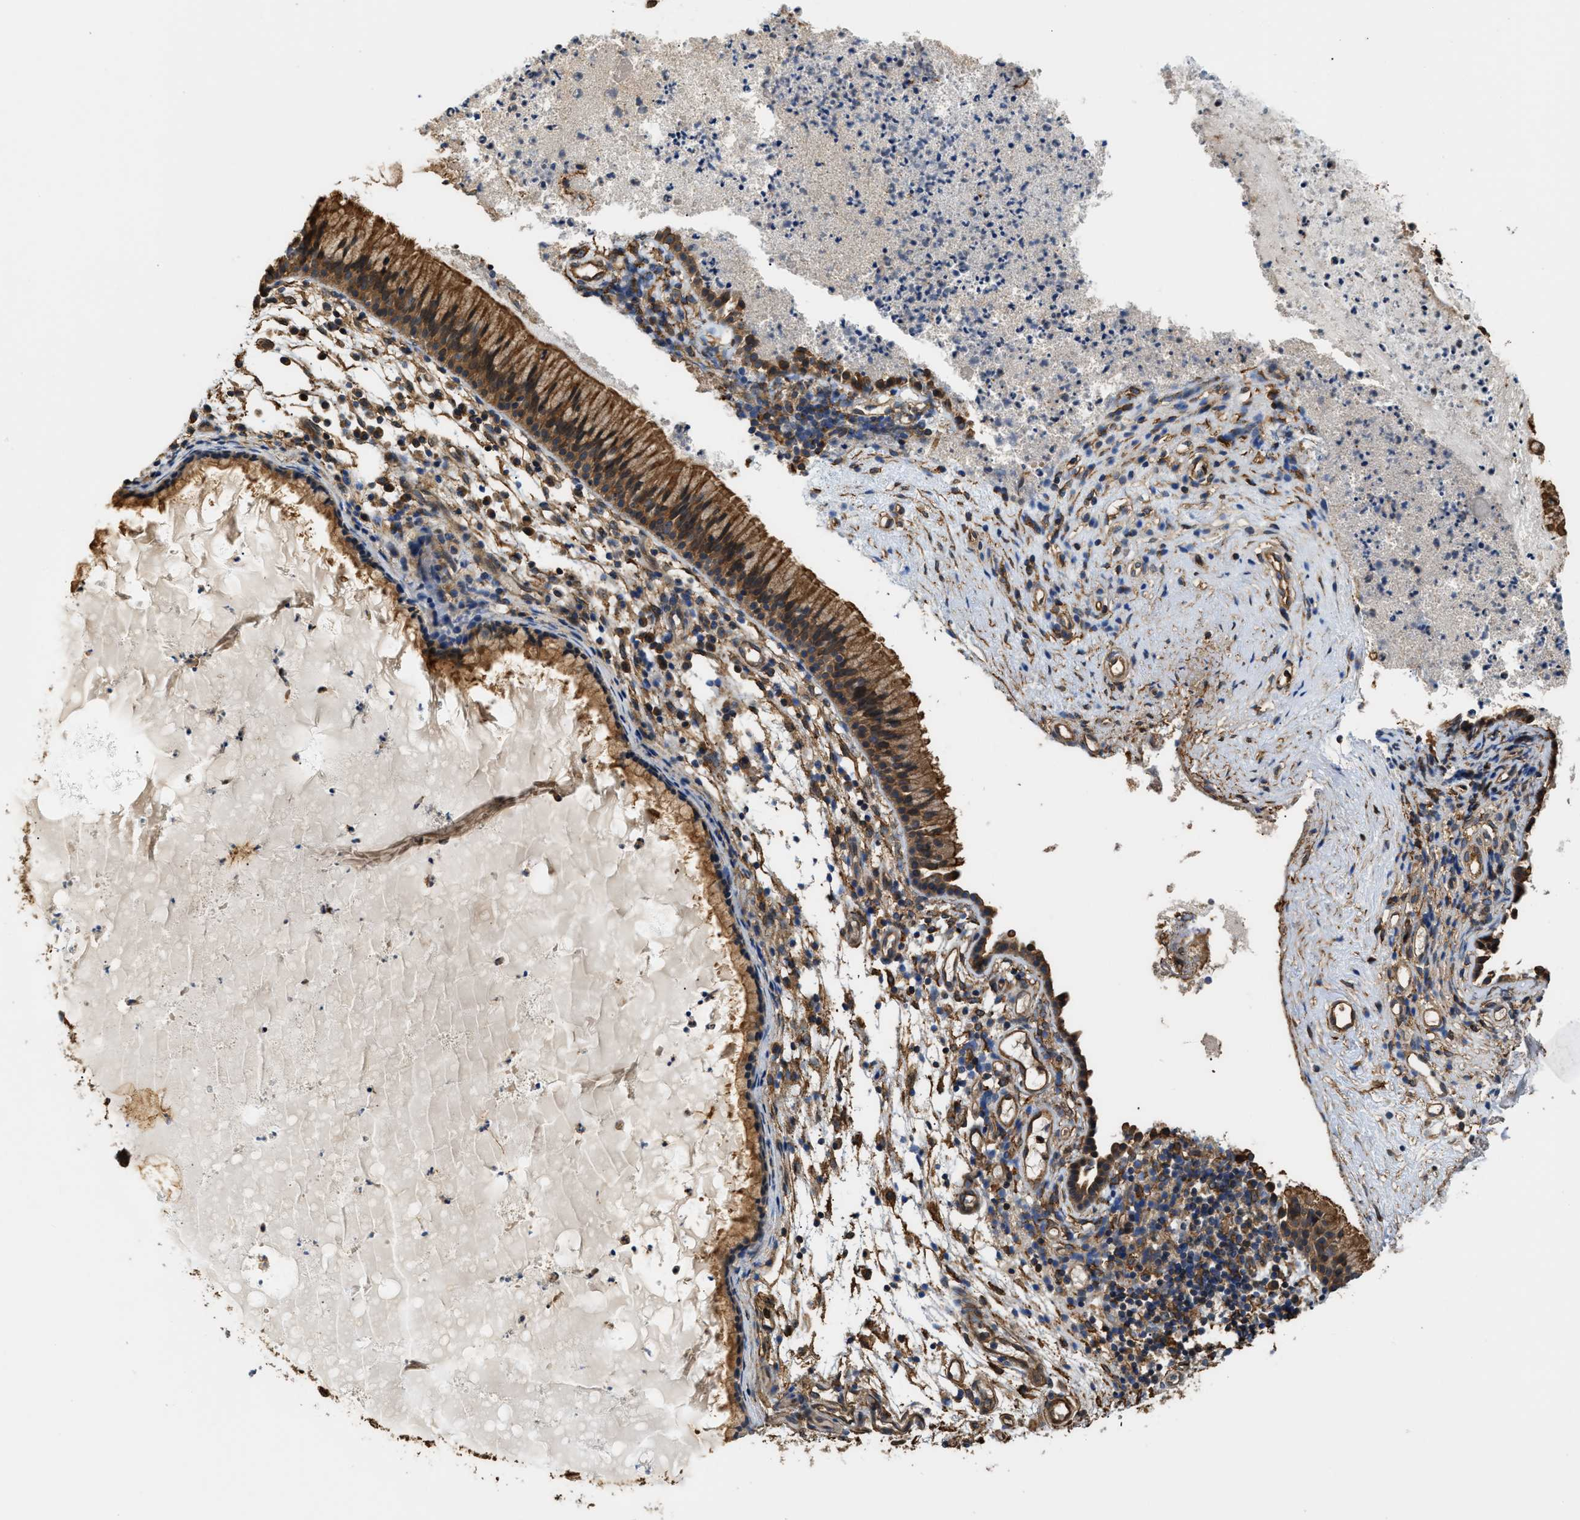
{"staining": {"intensity": "strong", "quantity": ">75%", "location": "cytoplasmic/membranous"}, "tissue": "nasopharynx", "cell_type": "Respiratory epithelial cells", "image_type": "normal", "snomed": [{"axis": "morphology", "description": "Normal tissue, NOS"}, {"axis": "topography", "description": "Nasopharynx"}], "caption": "IHC histopathology image of unremarkable human nasopharynx stained for a protein (brown), which reveals high levels of strong cytoplasmic/membranous expression in approximately >75% of respiratory epithelial cells.", "gene": "DDHD2", "patient": {"sex": "male", "age": 21}}